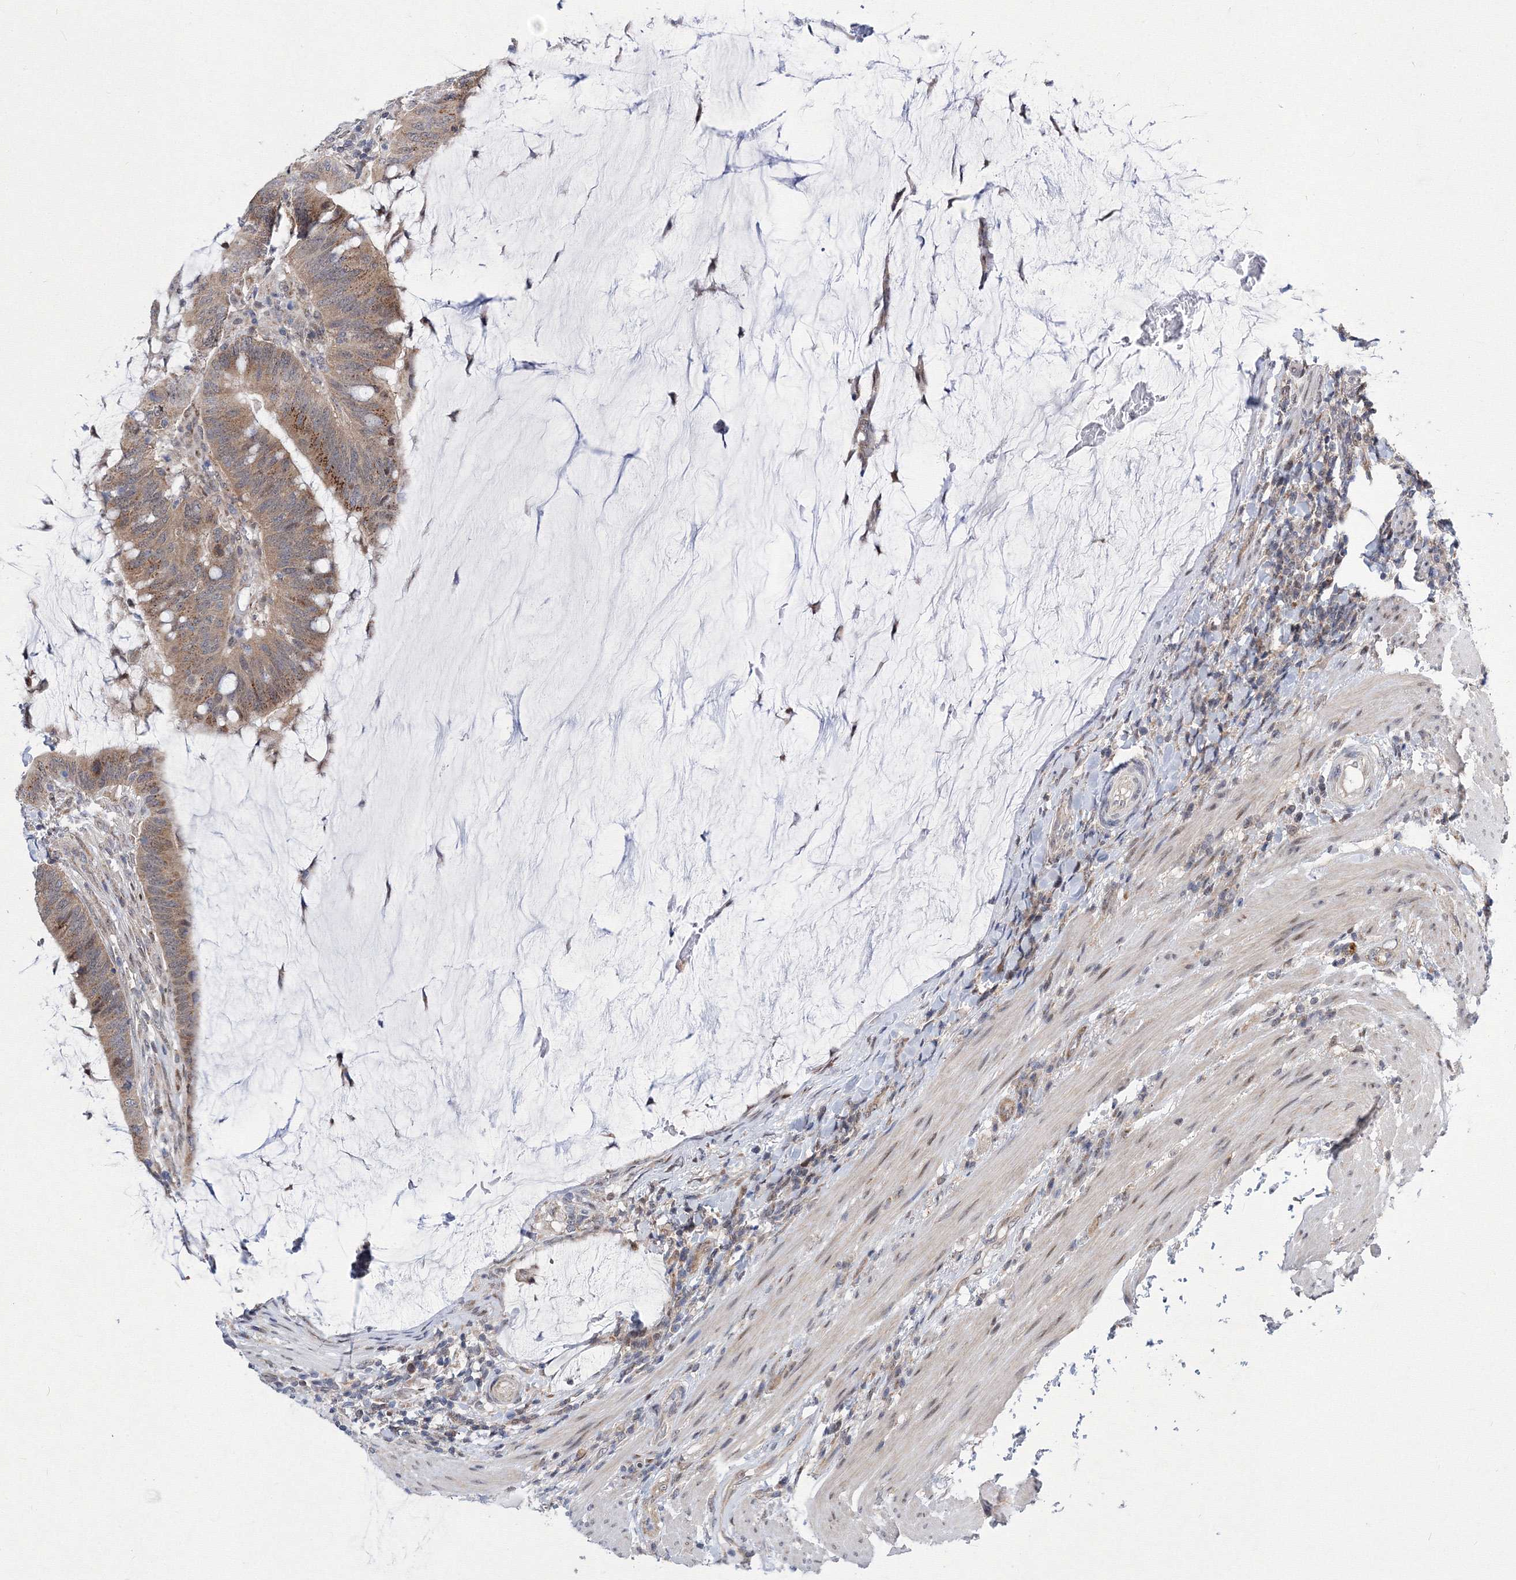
{"staining": {"intensity": "moderate", "quantity": ">75%", "location": "cytoplasmic/membranous"}, "tissue": "colorectal cancer", "cell_type": "Tumor cells", "image_type": "cancer", "snomed": [{"axis": "morphology", "description": "Adenocarcinoma, NOS"}, {"axis": "topography", "description": "Colon"}], "caption": "The histopathology image shows a brown stain indicating the presence of a protein in the cytoplasmic/membranous of tumor cells in colorectal cancer.", "gene": "GPN1", "patient": {"sex": "female", "age": 66}}